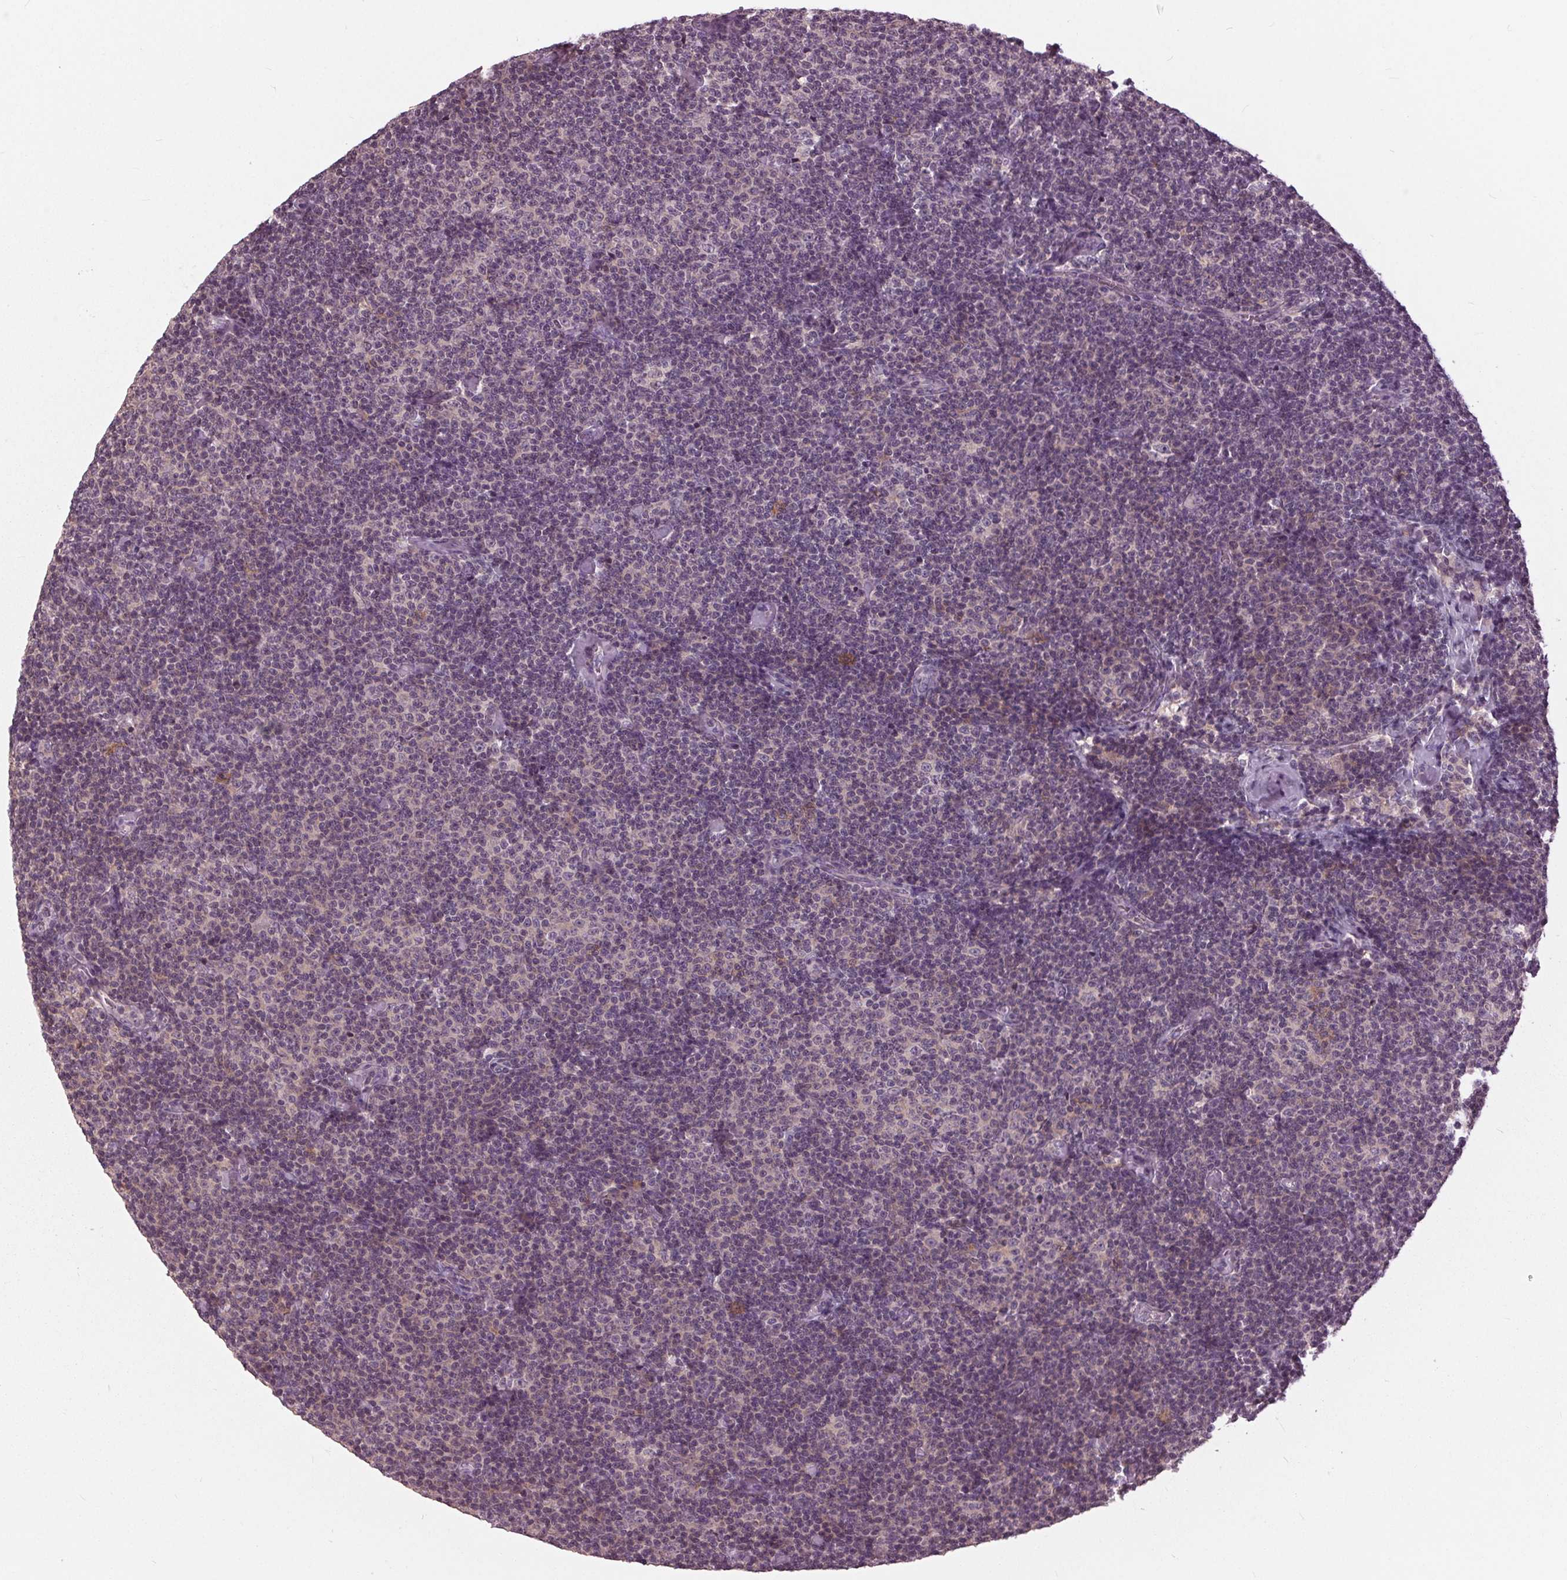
{"staining": {"intensity": "negative", "quantity": "none", "location": "none"}, "tissue": "lymphoma", "cell_type": "Tumor cells", "image_type": "cancer", "snomed": [{"axis": "morphology", "description": "Malignant lymphoma, non-Hodgkin's type, Low grade"}, {"axis": "topography", "description": "Lymph node"}], "caption": "The micrograph exhibits no staining of tumor cells in lymphoma.", "gene": "SIGLEC6", "patient": {"sex": "male", "age": 81}}